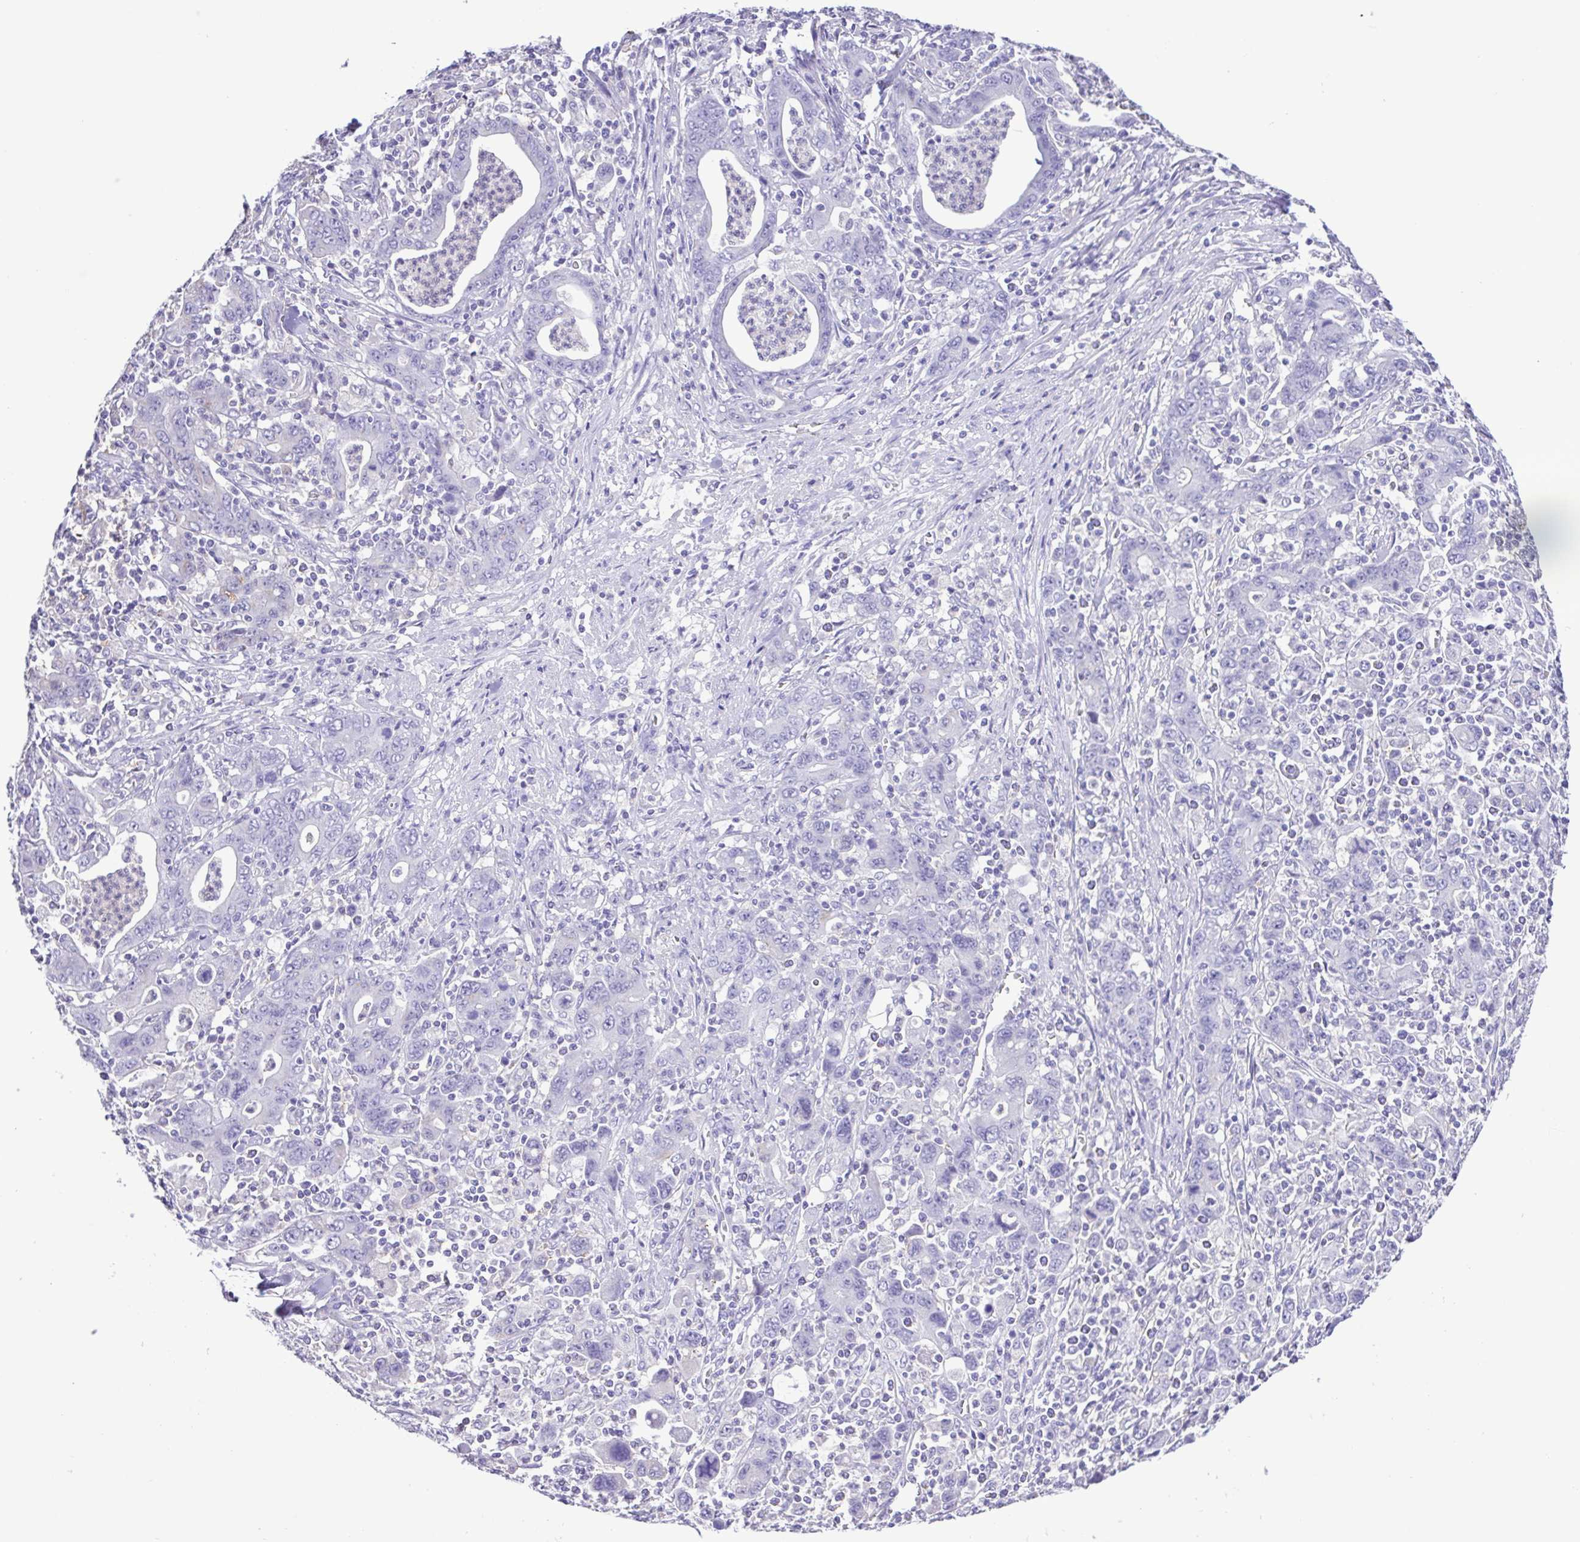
{"staining": {"intensity": "negative", "quantity": "none", "location": "none"}, "tissue": "stomach cancer", "cell_type": "Tumor cells", "image_type": "cancer", "snomed": [{"axis": "morphology", "description": "Adenocarcinoma, NOS"}, {"axis": "topography", "description": "Stomach, upper"}], "caption": "Immunohistochemistry (IHC) photomicrograph of neoplastic tissue: adenocarcinoma (stomach) stained with DAB demonstrates no significant protein positivity in tumor cells.", "gene": "CYP17A1", "patient": {"sex": "male", "age": 69}}